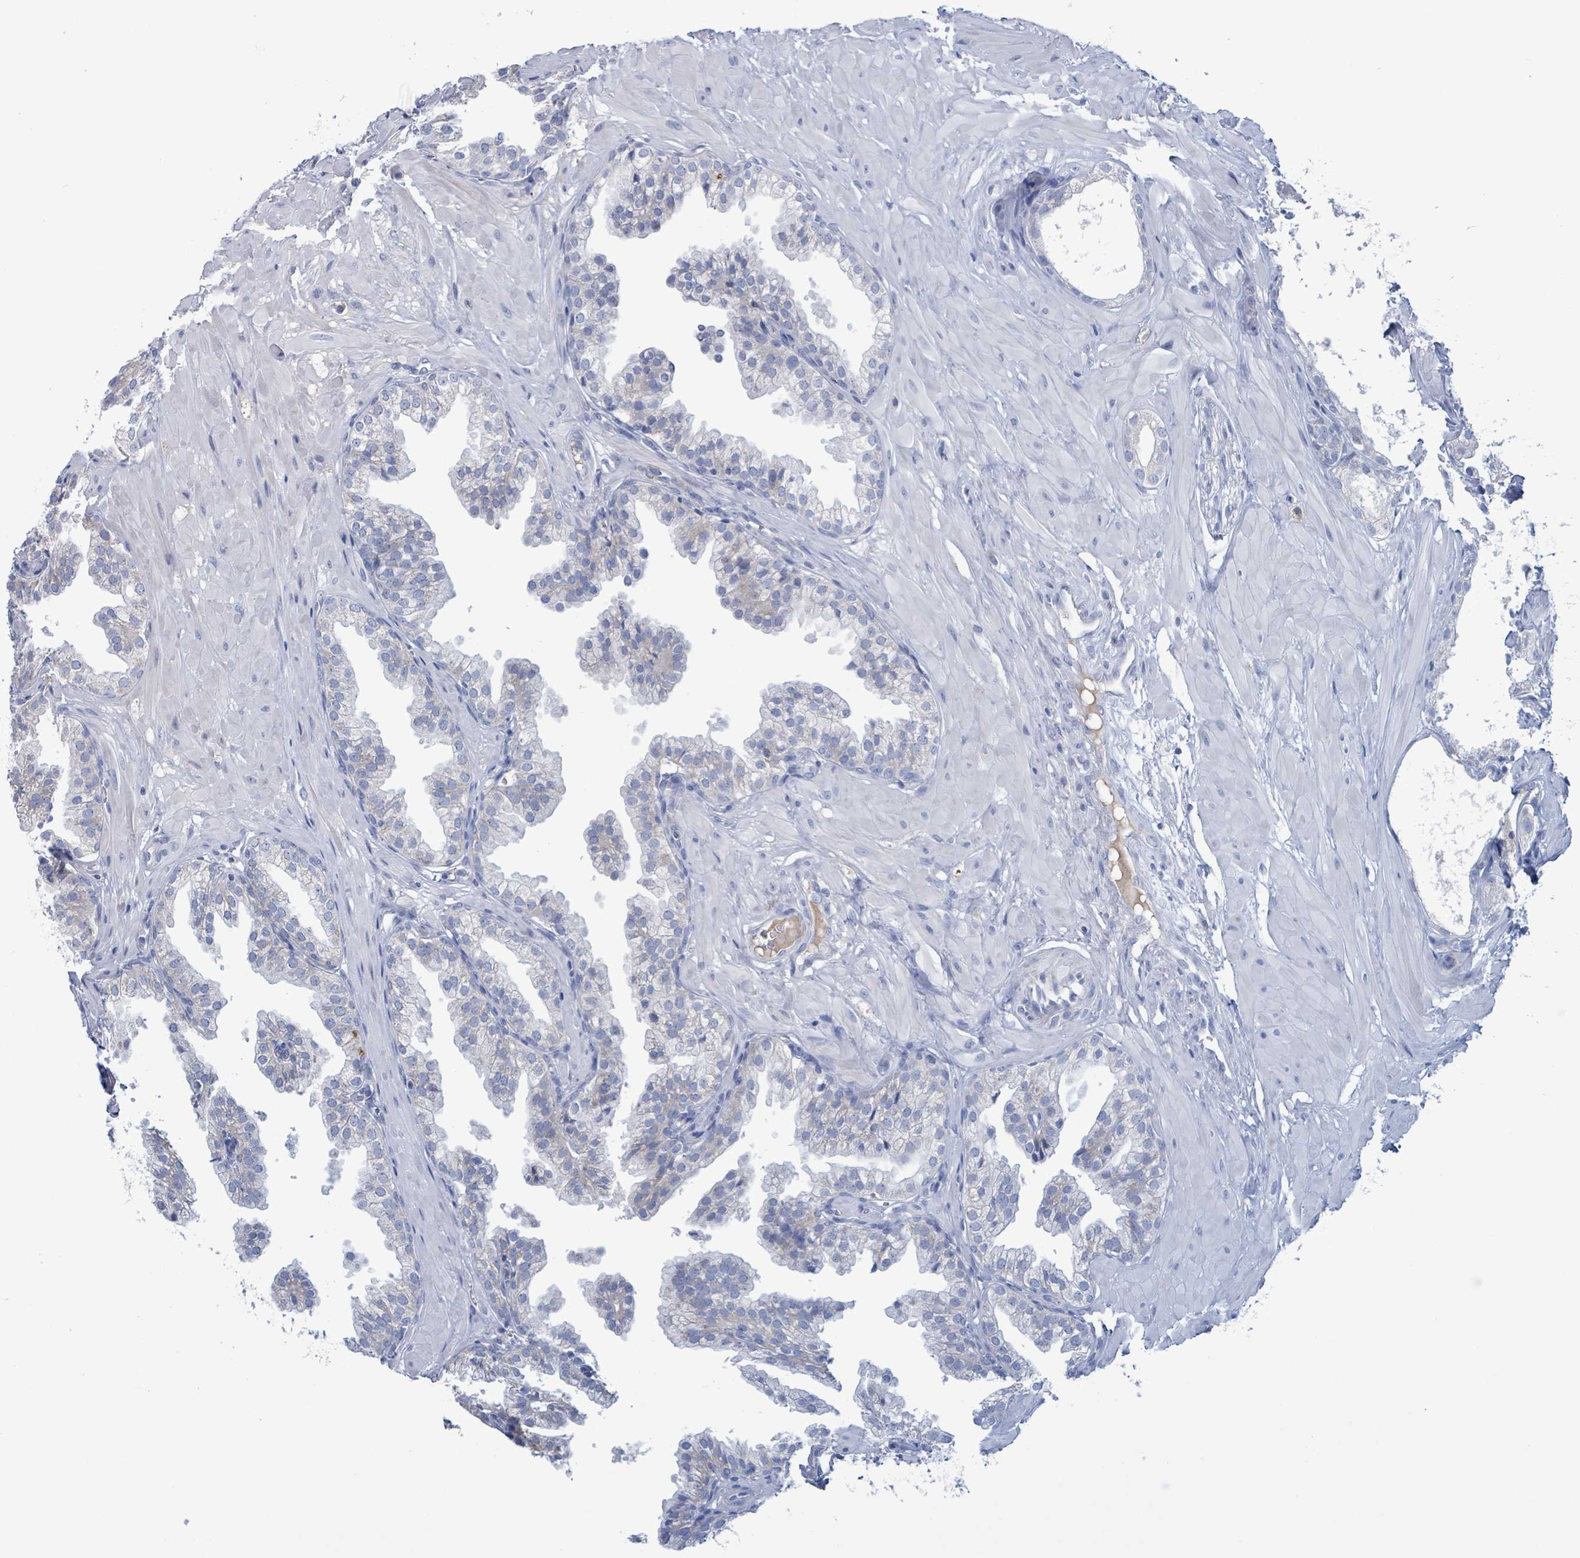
{"staining": {"intensity": "negative", "quantity": "none", "location": "none"}, "tissue": "prostate", "cell_type": "Glandular cells", "image_type": "normal", "snomed": [{"axis": "morphology", "description": "Normal tissue, NOS"}, {"axis": "topography", "description": "Prostate"}, {"axis": "topography", "description": "Peripheral nerve tissue"}], "caption": "Immunohistochemistry of unremarkable prostate demonstrates no staining in glandular cells.", "gene": "AKR1C4", "patient": {"sex": "male", "age": 55}}